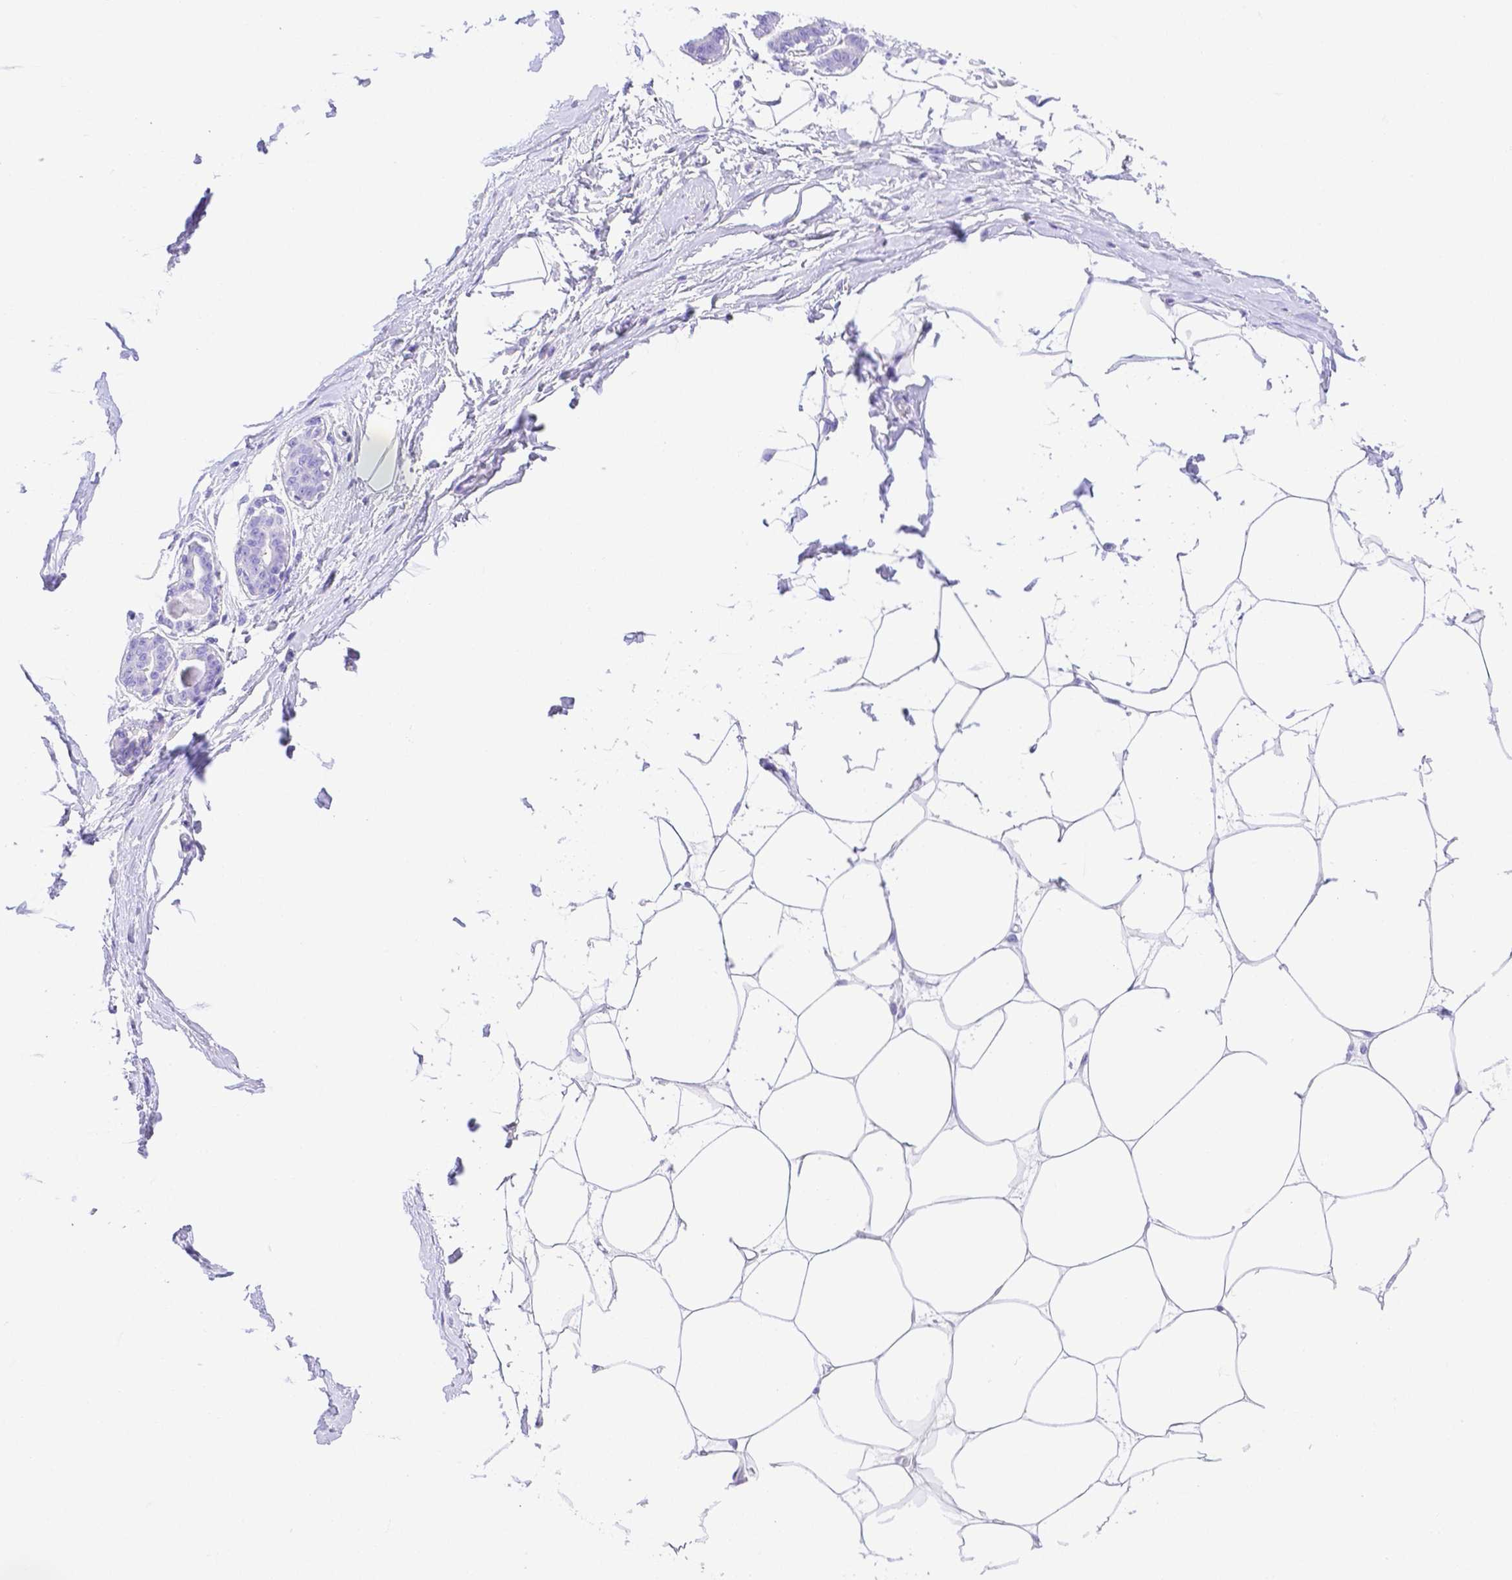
{"staining": {"intensity": "negative", "quantity": "none", "location": "none"}, "tissue": "breast", "cell_type": "Adipocytes", "image_type": "normal", "snomed": [{"axis": "morphology", "description": "Normal tissue, NOS"}, {"axis": "topography", "description": "Breast"}], "caption": "This is an IHC image of unremarkable human breast. There is no positivity in adipocytes.", "gene": "SMR3A", "patient": {"sex": "female", "age": 45}}